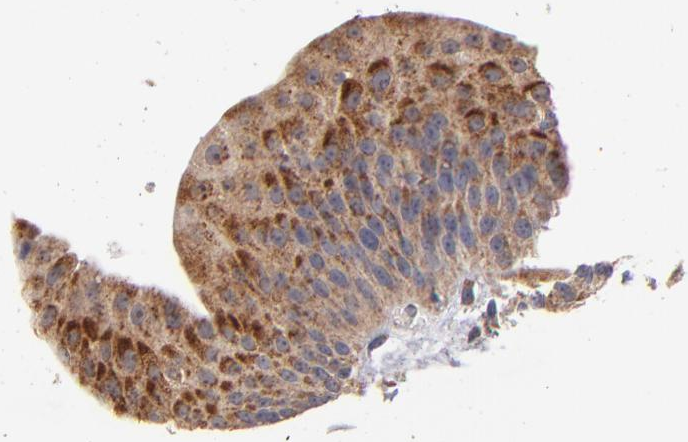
{"staining": {"intensity": "moderate", "quantity": ">75%", "location": "cytoplasmic/membranous"}, "tissue": "urinary bladder", "cell_type": "Urothelial cells", "image_type": "normal", "snomed": [{"axis": "morphology", "description": "Normal tissue, NOS"}, {"axis": "morphology", "description": "Dysplasia, NOS"}, {"axis": "topography", "description": "Urinary bladder"}], "caption": "Normal urinary bladder reveals moderate cytoplasmic/membranous staining in approximately >75% of urothelial cells, visualized by immunohistochemistry.", "gene": "DIABLO", "patient": {"sex": "male", "age": 35}}